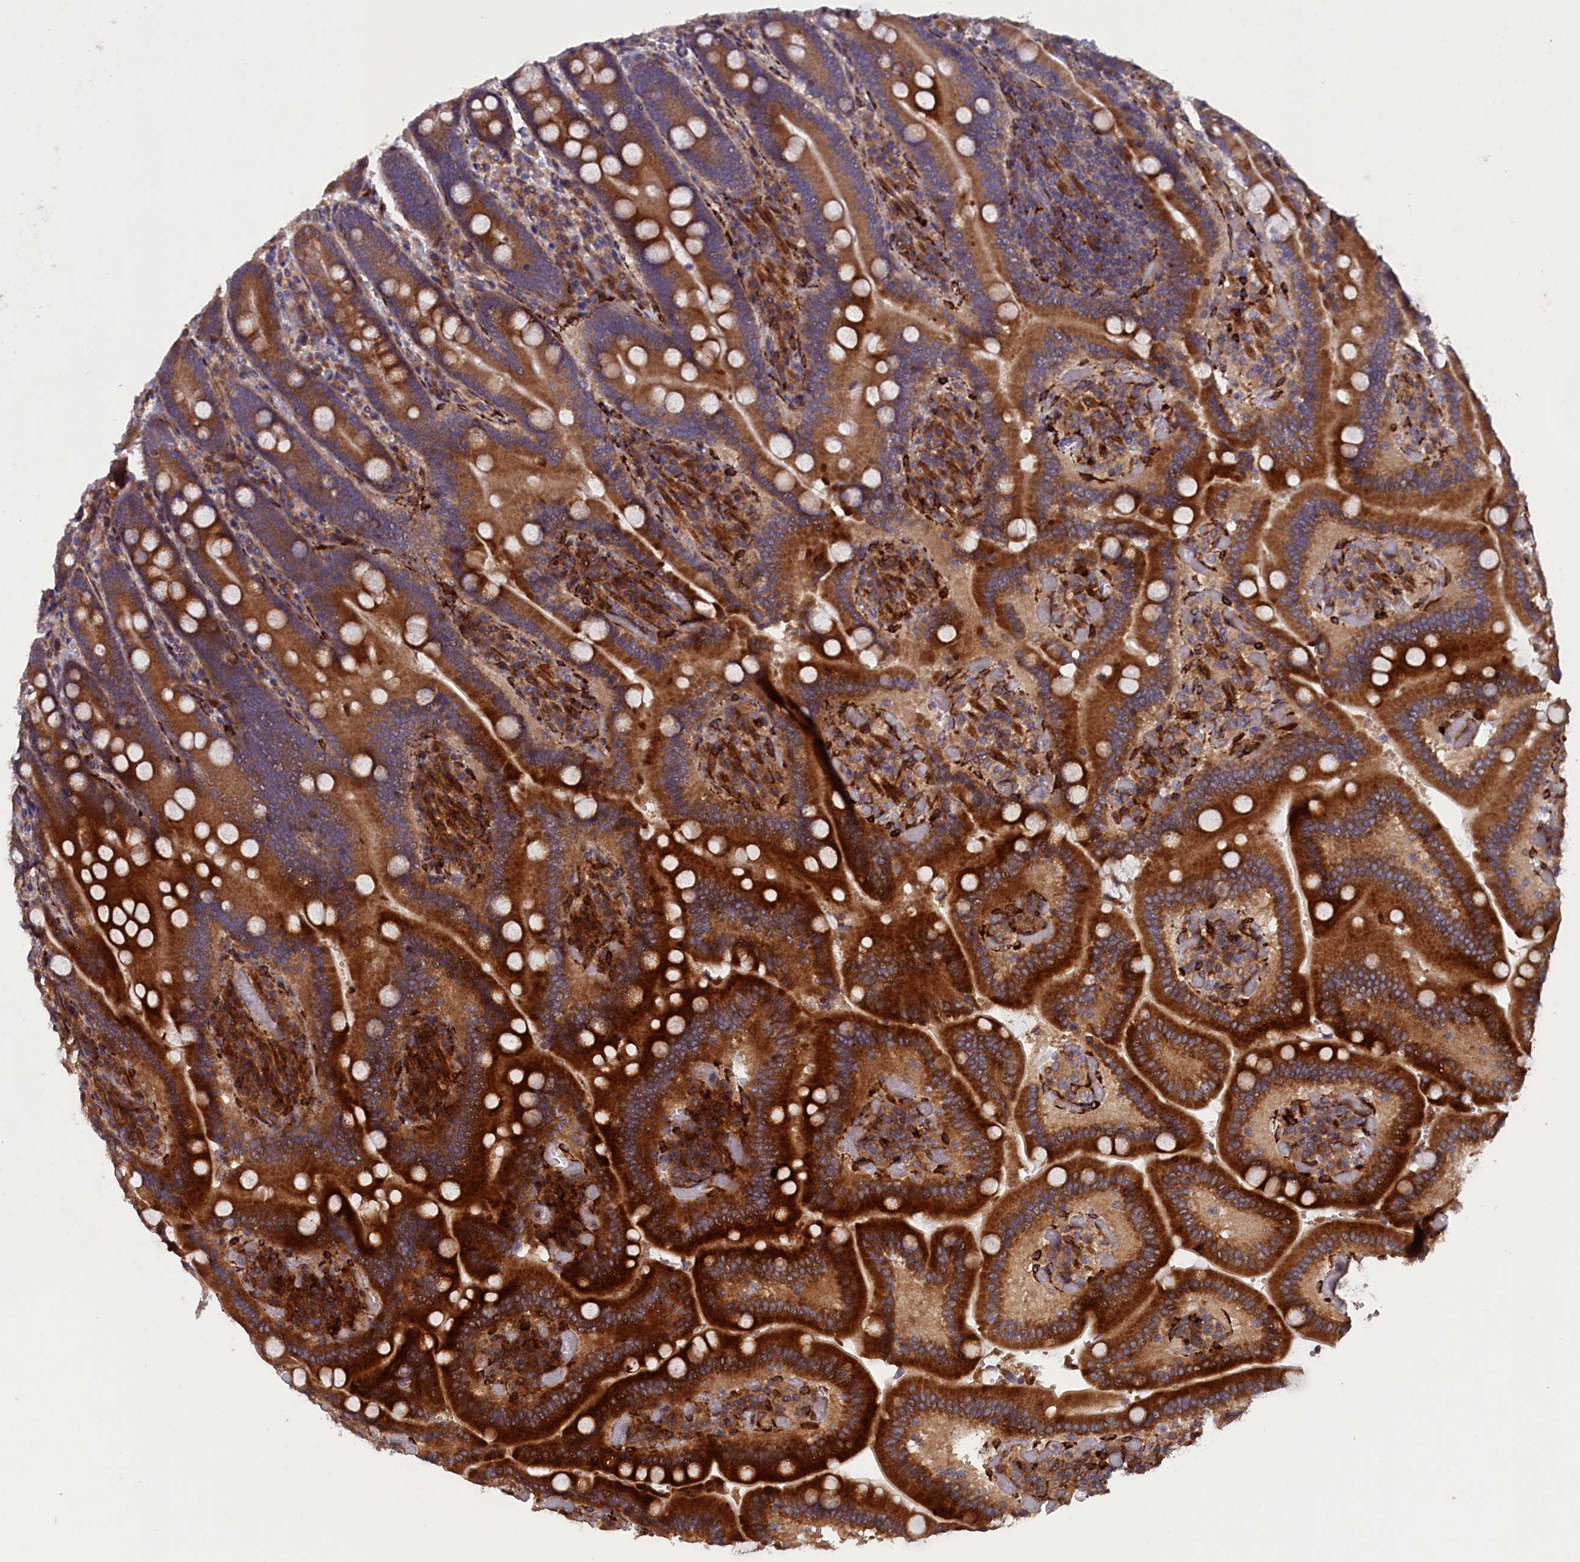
{"staining": {"intensity": "strong", "quantity": ">75%", "location": "cytoplasmic/membranous"}, "tissue": "duodenum", "cell_type": "Glandular cells", "image_type": "normal", "snomed": [{"axis": "morphology", "description": "Normal tissue, NOS"}, {"axis": "topography", "description": "Duodenum"}], "caption": "Protein staining shows strong cytoplasmic/membranous expression in about >75% of glandular cells in benign duodenum. The protein of interest is stained brown, and the nuclei are stained in blue (DAB IHC with brightfield microscopy, high magnification).", "gene": "ARRDC4", "patient": {"sex": "female", "age": 62}}